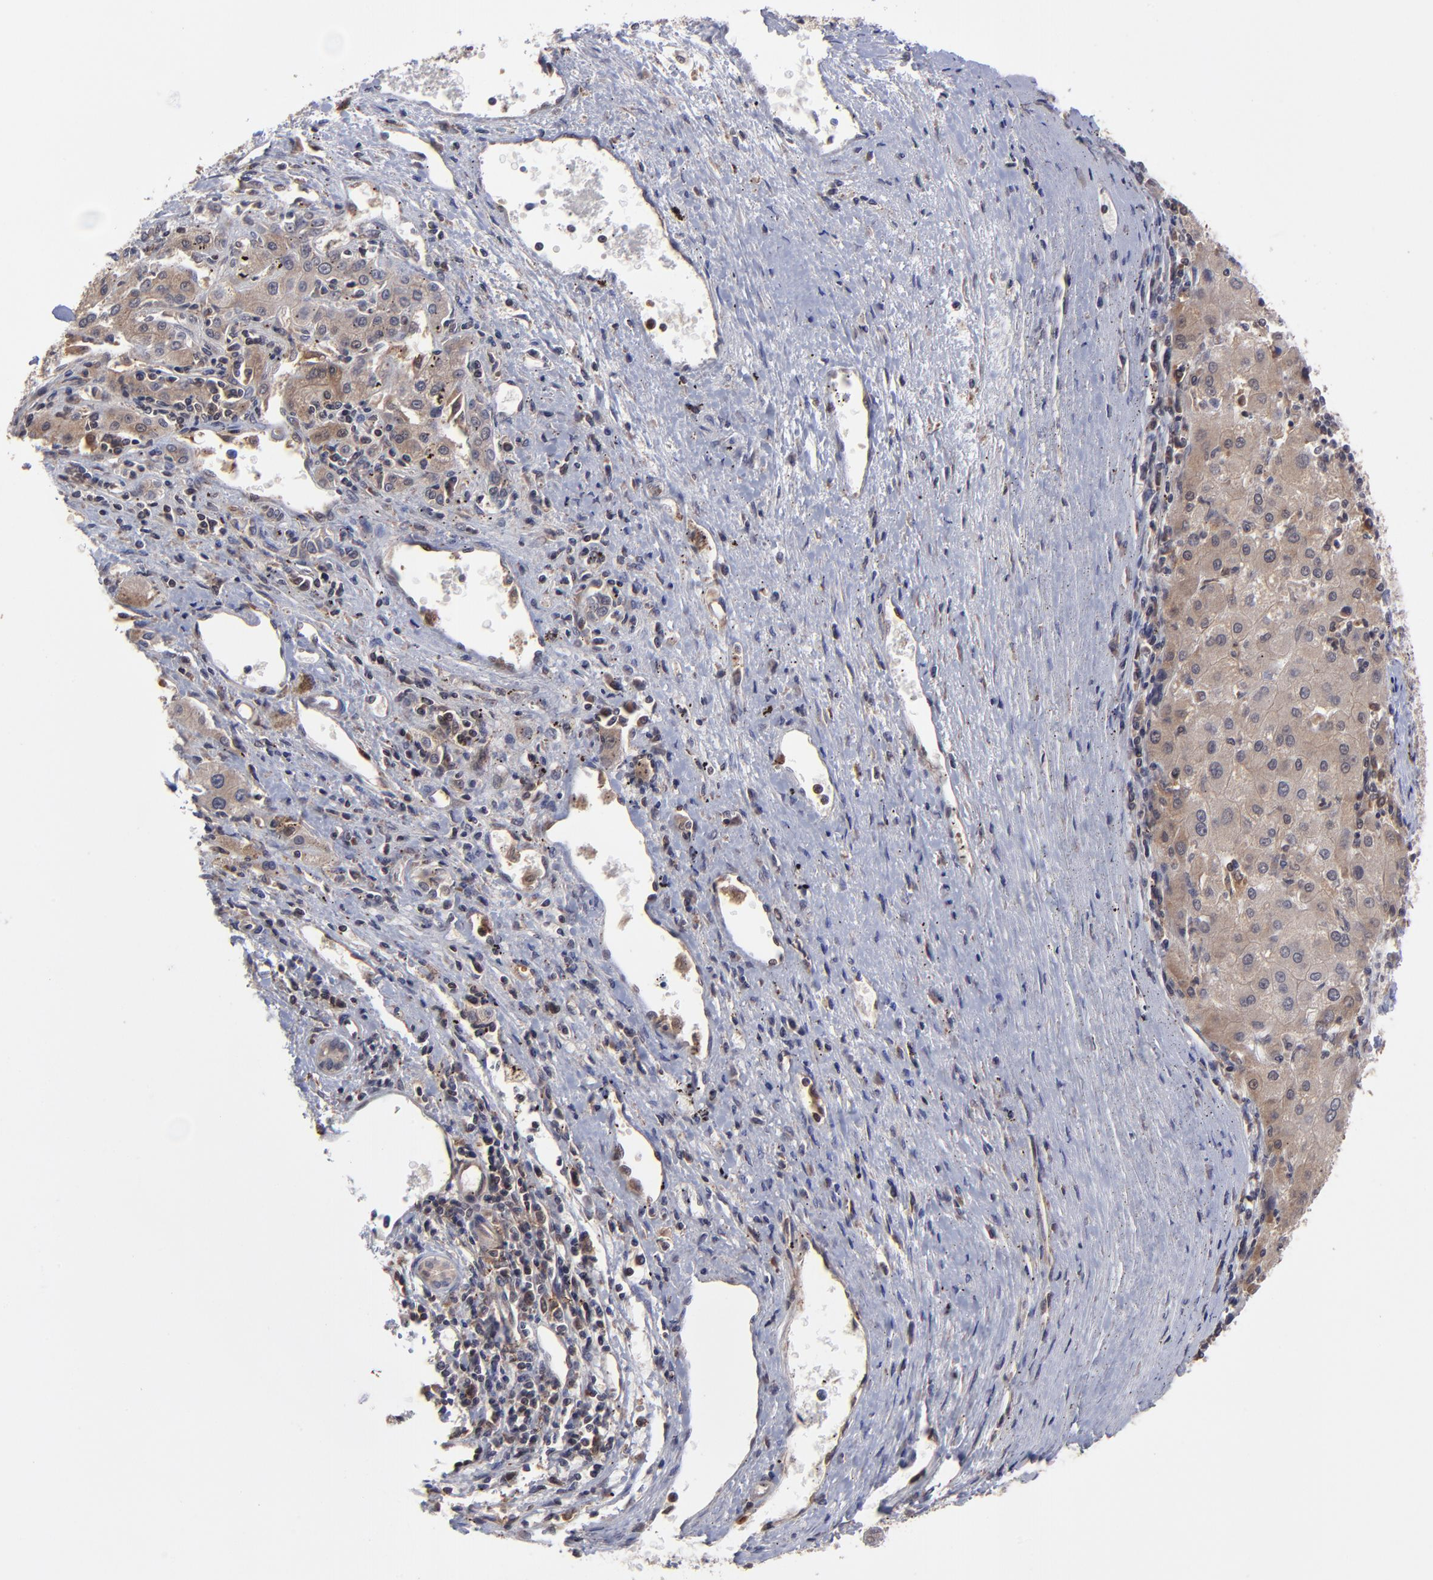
{"staining": {"intensity": "moderate", "quantity": "25%-75%", "location": "cytoplasmic/membranous"}, "tissue": "liver cancer", "cell_type": "Tumor cells", "image_type": "cancer", "snomed": [{"axis": "morphology", "description": "Carcinoma, Hepatocellular, NOS"}, {"axis": "topography", "description": "Liver"}], "caption": "Tumor cells demonstrate moderate cytoplasmic/membranous expression in about 25%-75% of cells in liver hepatocellular carcinoma.", "gene": "UBE2L6", "patient": {"sex": "male", "age": 72}}